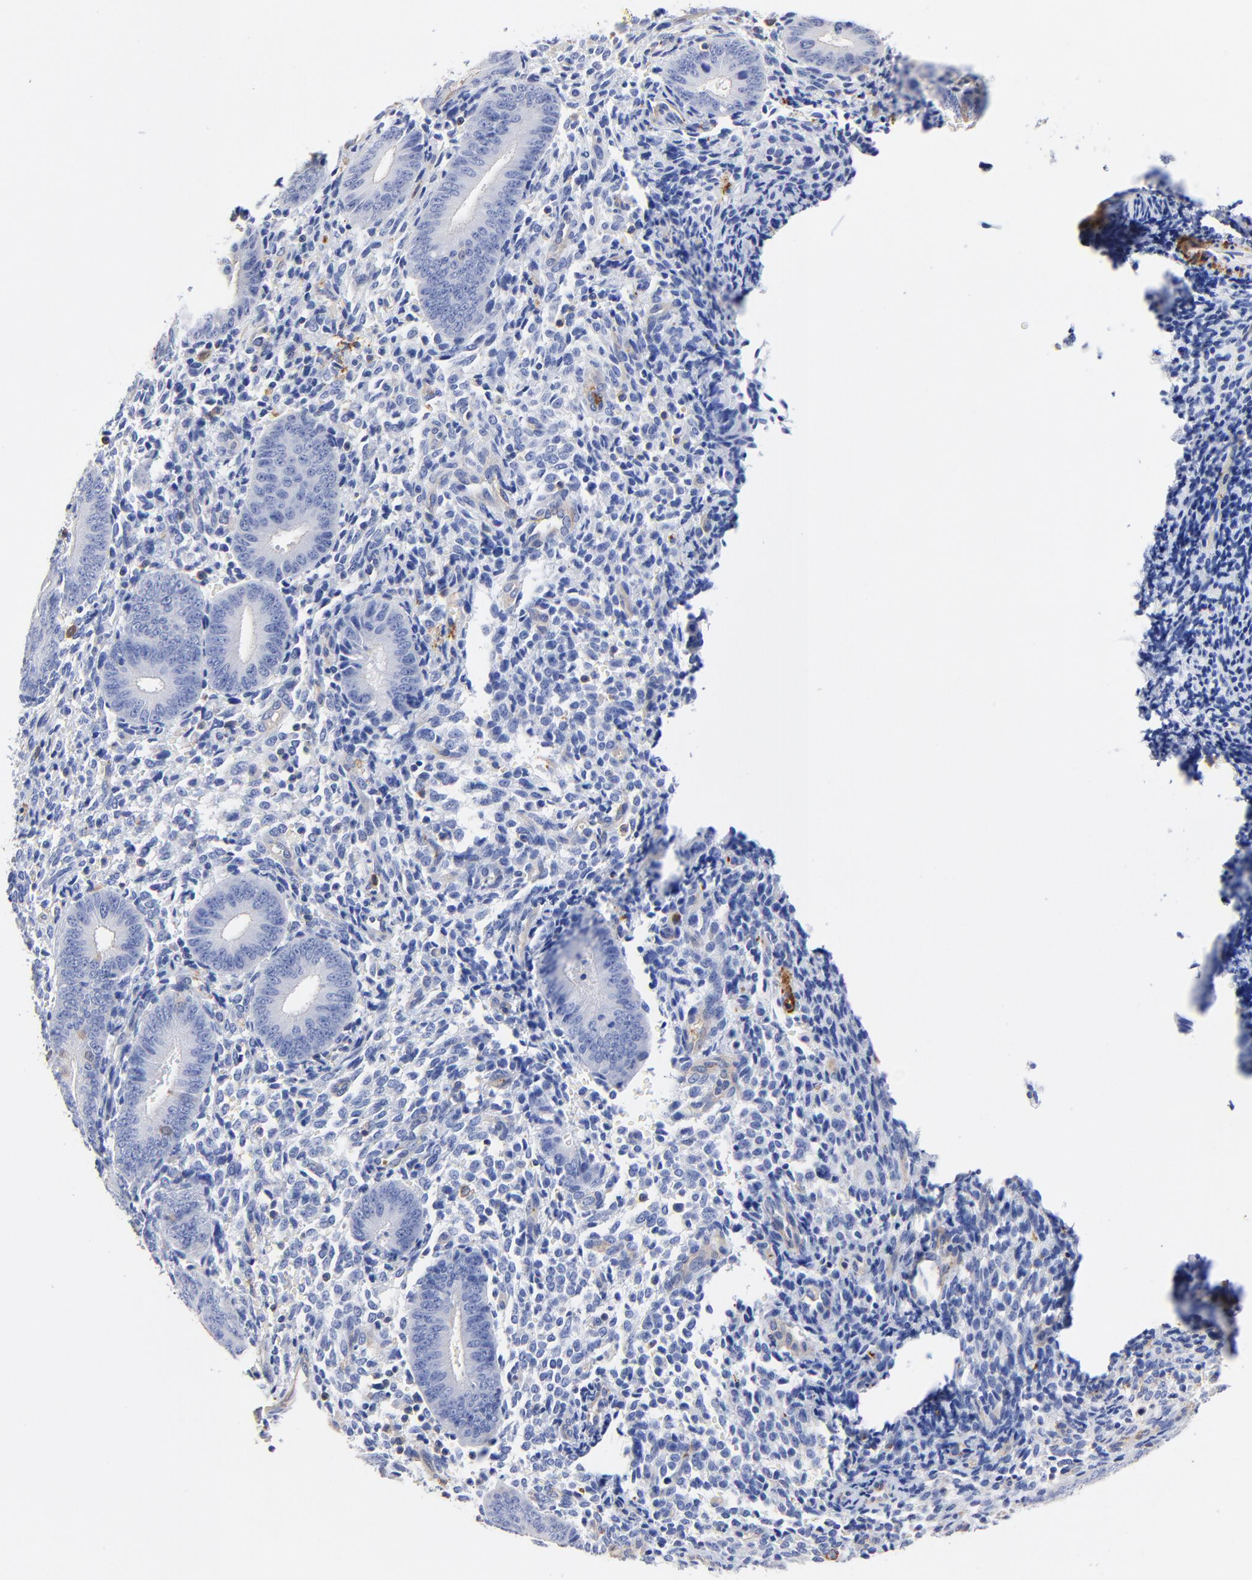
{"staining": {"intensity": "negative", "quantity": "none", "location": "none"}, "tissue": "endometrium", "cell_type": "Cells in endometrial stroma", "image_type": "normal", "snomed": [{"axis": "morphology", "description": "Normal tissue, NOS"}, {"axis": "topography", "description": "Uterus"}, {"axis": "topography", "description": "Endometrium"}], "caption": "There is no significant expression in cells in endometrial stroma of endometrium. Nuclei are stained in blue.", "gene": "TAGLN2", "patient": {"sex": "female", "age": 33}}